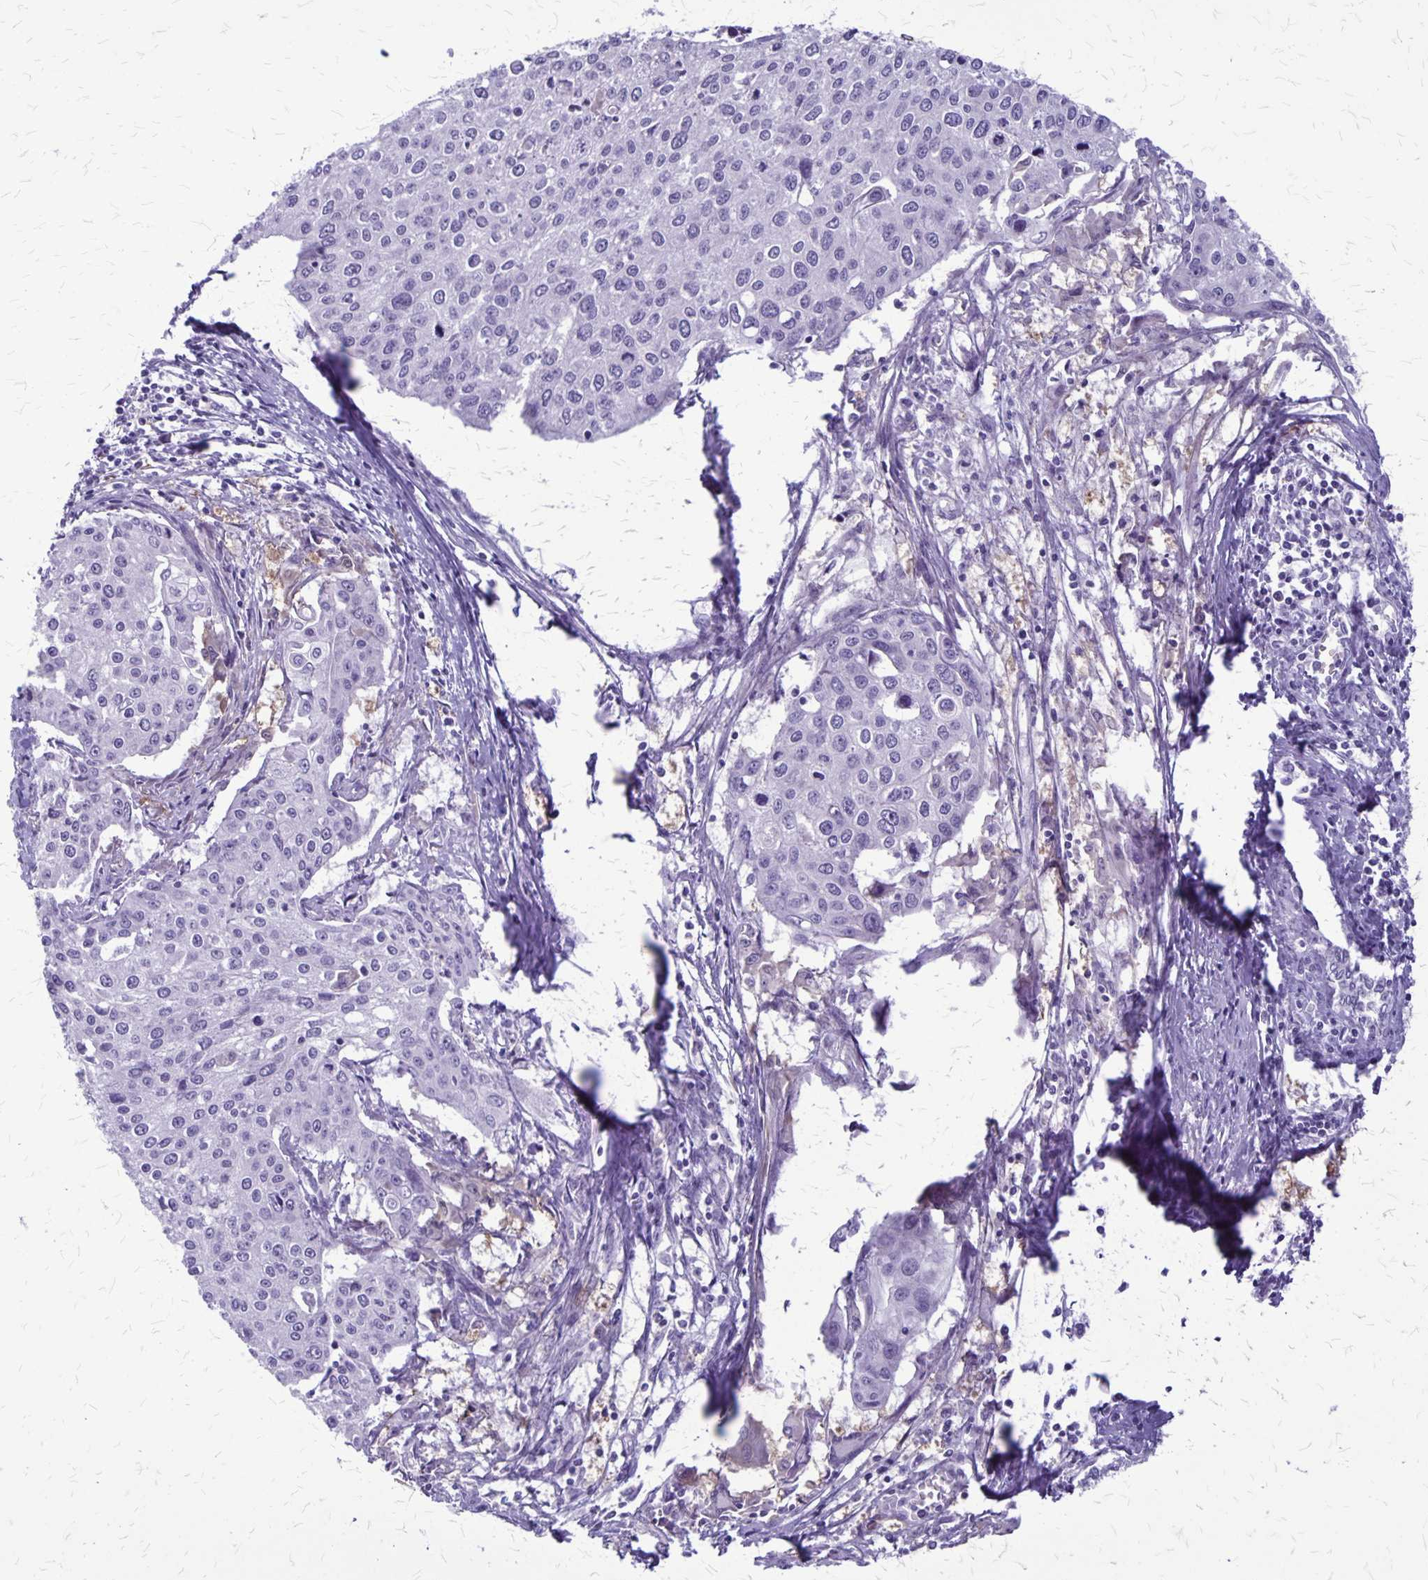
{"staining": {"intensity": "negative", "quantity": "none", "location": "none"}, "tissue": "cervical cancer", "cell_type": "Tumor cells", "image_type": "cancer", "snomed": [{"axis": "morphology", "description": "Squamous cell carcinoma, NOS"}, {"axis": "topography", "description": "Cervix"}], "caption": "An immunohistochemistry histopathology image of squamous cell carcinoma (cervical) is shown. There is no staining in tumor cells of squamous cell carcinoma (cervical).", "gene": "PLXNB3", "patient": {"sex": "female", "age": 38}}